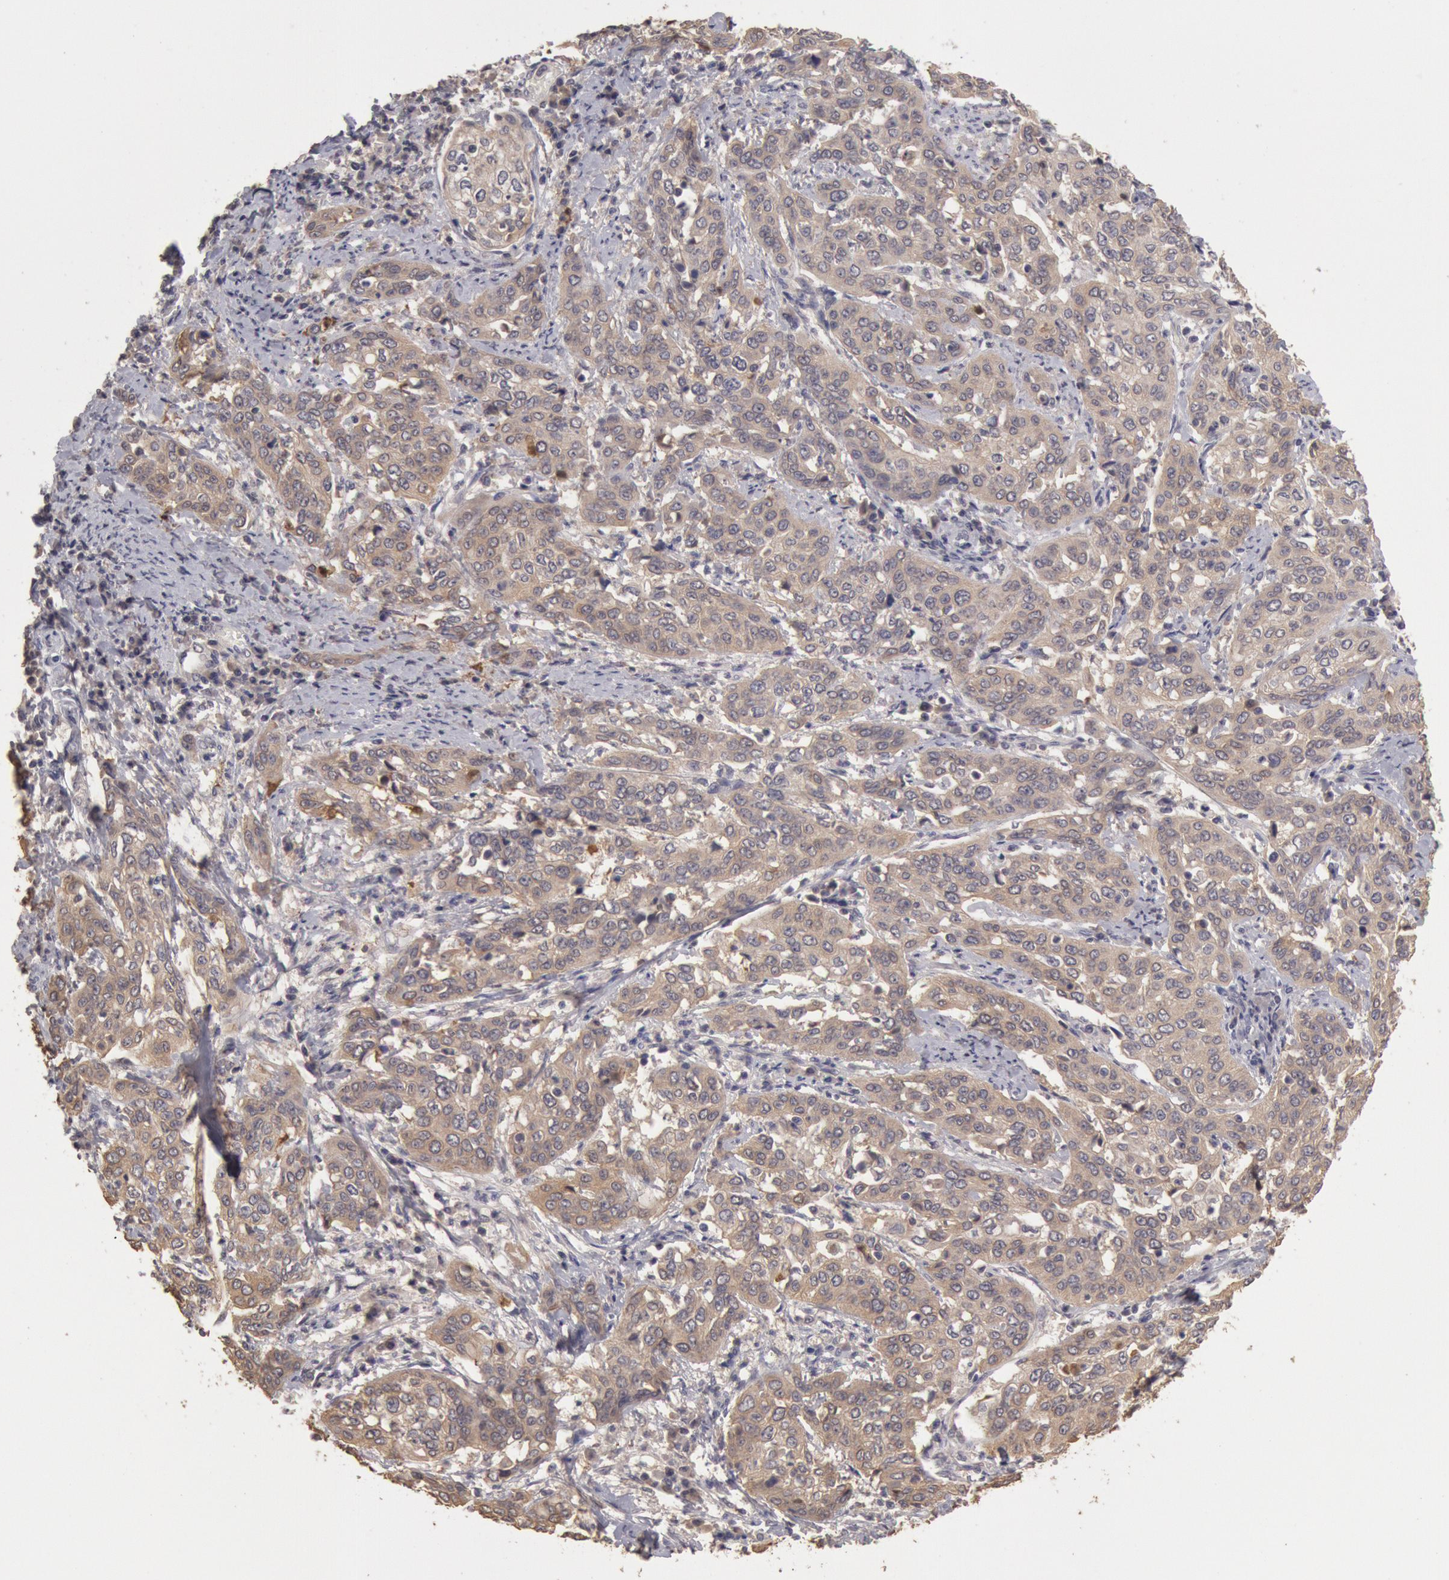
{"staining": {"intensity": "moderate", "quantity": ">75%", "location": "cytoplasmic/membranous"}, "tissue": "cervical cancer", "cell_type": "Tumor cells", "image_type": "cancer", "snomed": [{"axis": "morphology", "description": "Squamous cell carcinoma, NOS"}, {"axis": "topography", "description": "Cervix"}], "caption": "Squamous cell carcinoma (cervical) stained with DAB immunohistochemistry reveals medium levels of moderate cytoplasmic/membranous expression in approximately >75% of tumor cells.", "gene": "ZFP36L1", "patient": {"sex": "female", "age": 41}}